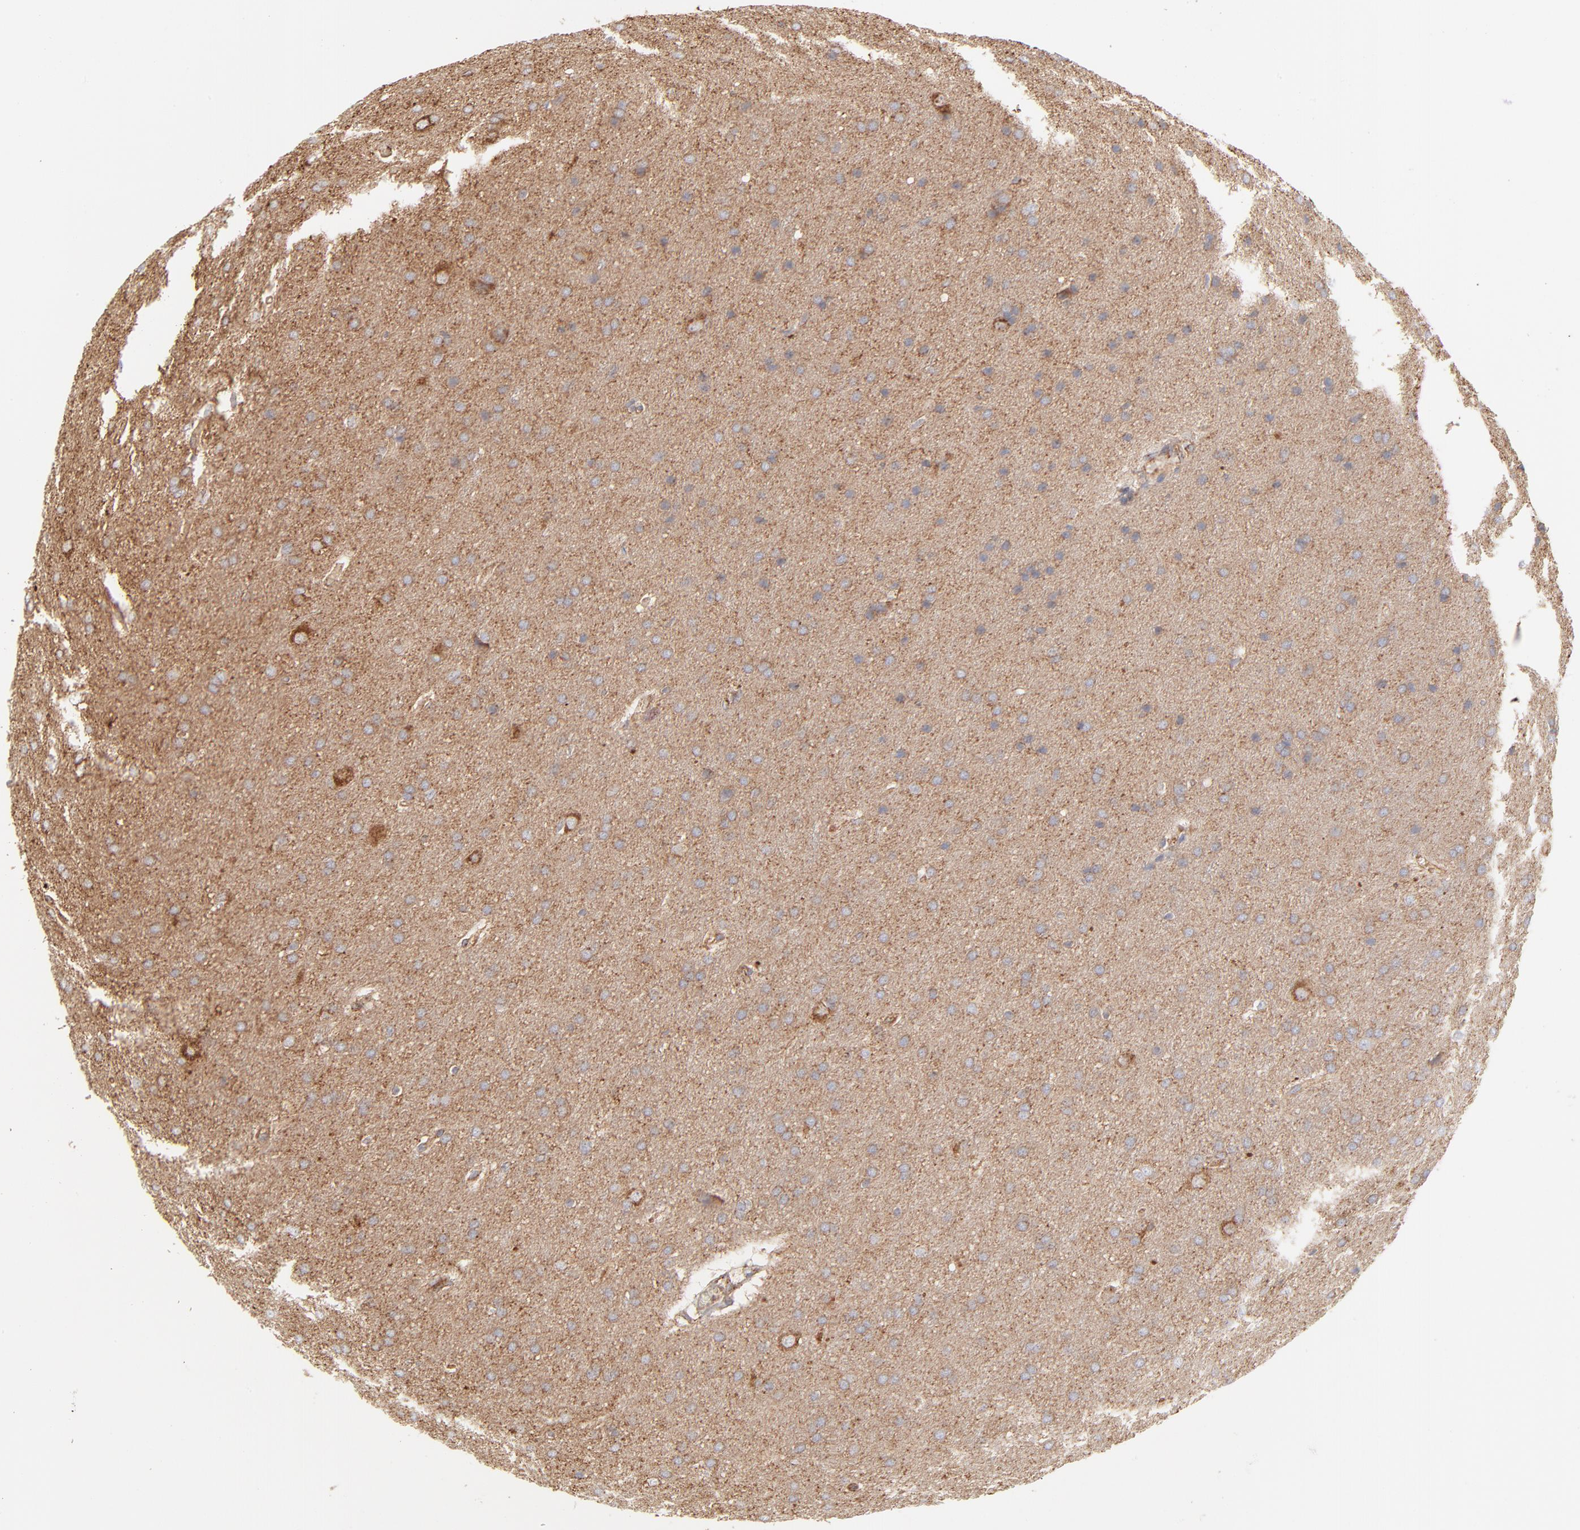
{"staining": {"intensity": "moderate", "quantity": "<25%", "location": "cytoplasmic/membranous"}, "tissue": "glioma", "cell_type": "Tumor cells", "image_type": "cancer", "snomed": [{"axis": "morphology", "description": "Glioma, malignant, Low grade"}, {"axis": "topography", "description": "Brain"}], "caption": "A brown stain labels moderate cytoplasmic/membranous positivity of a protein in malignant glioma (low-grade) tumor cells.", "gene": "CLTB", "patient": {"sex": "female", "age": 32}}